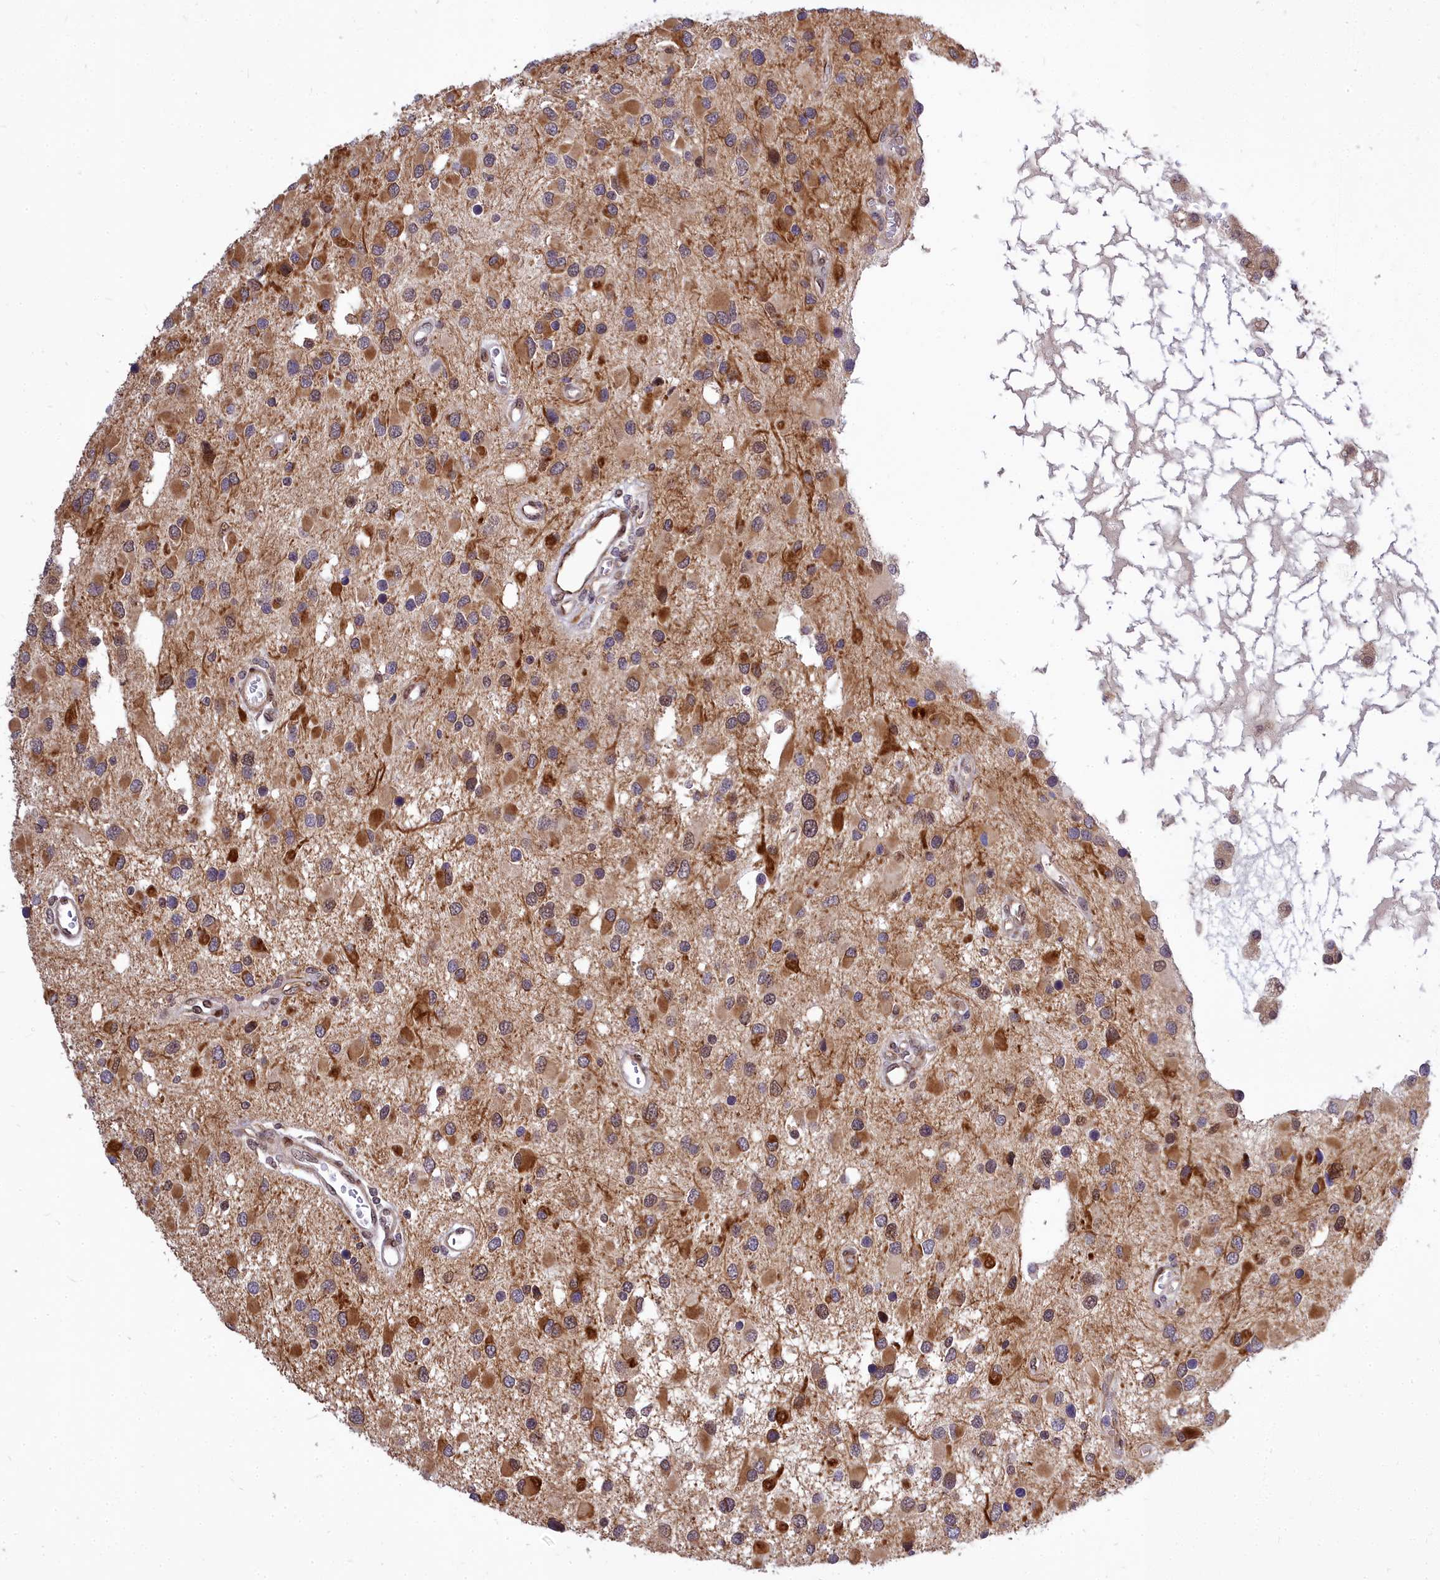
{"staining": {"intensity": "moderate", "quantity": "25%-75%", "location": "cytoplasmic/membranous,nuclear"}, "tissue": "glioma", "cell_type": "Tumor cells", "image_type": "cancer", "snomed": [{"axis": "morphology", "description": "Glioma, malignant, High grade"}, {"axis": "topography", "description": "Brain"}], "caption": "A brown stain labels moderate cytoplasmic/membranous and nuclear expression of a protein in high-grade glioma (malignant) tumor cells.", "gene": "ABCB8", "patient": {"sex": "male", "age": 53}}